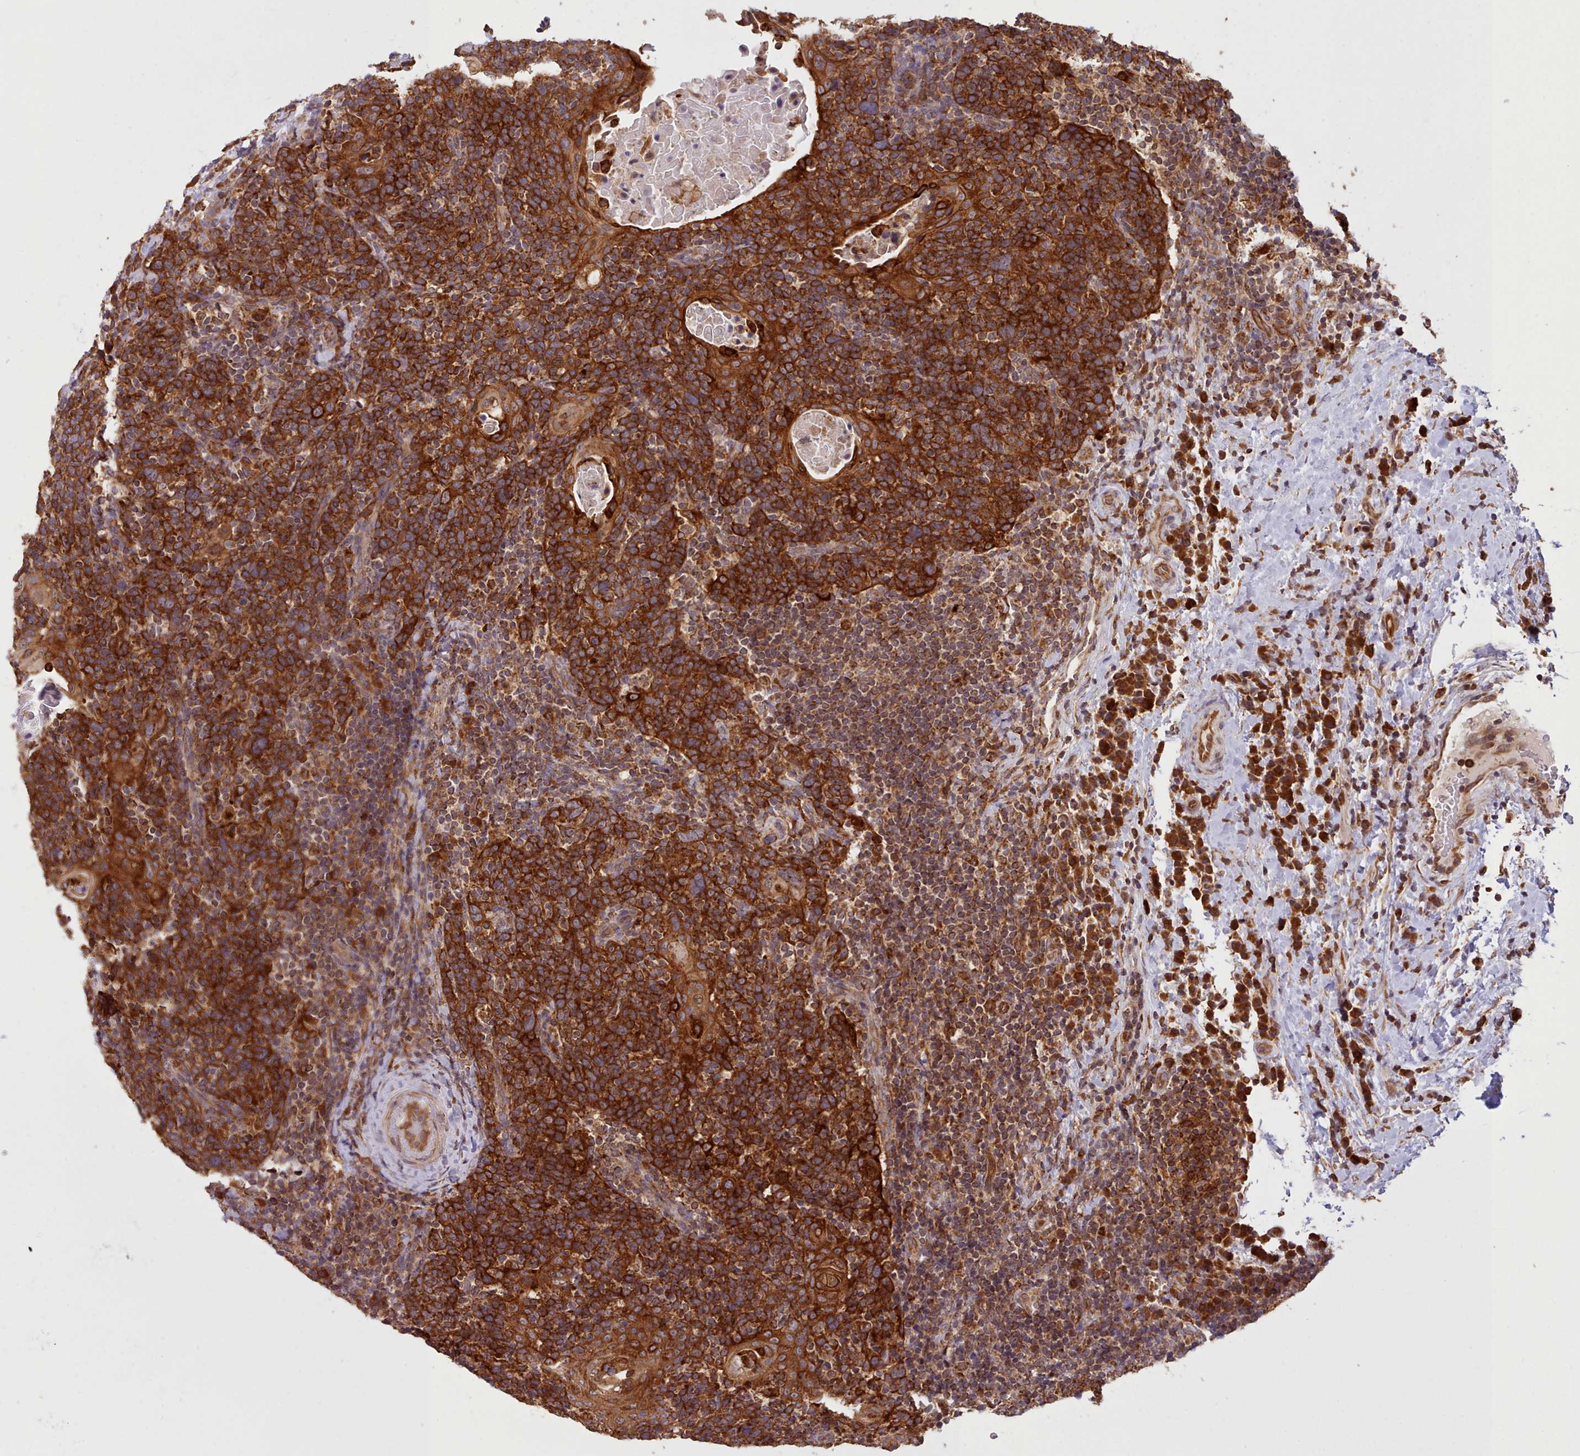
{"staining": {"intensity": "strong", "quantity": ">75%", "location": "cytoplasmic/membranous"}, "tissue": "head and neck cancer", "cell_type": "Tumor cells", "image_type": "cancer", "snomed": [{"axis": "morphology", "description": "Squamous cell carcinoma, NOS"}, {"axis": "morphology", "description": "Squamous cell carcinoma, metastatic, NOS"}, {"axis": "topography", "description": "Lymph node"}, {"axis": "topography", "description": "Head-Neck"}], "caption": "Immunohistochemistry staining of head and neck cancer, which displays high levels of strong cytoplasmic/membranous staining in approximately >75% of tumor cells indicating strong cytoplasmic/membranous protein expression. The staining was performed using DAB (brown) for protein detection and nuclei were counterstained in hematoxylin (blue).", "gene": "CRYBG1", "patient": {"sex": "male", "age": 62}}